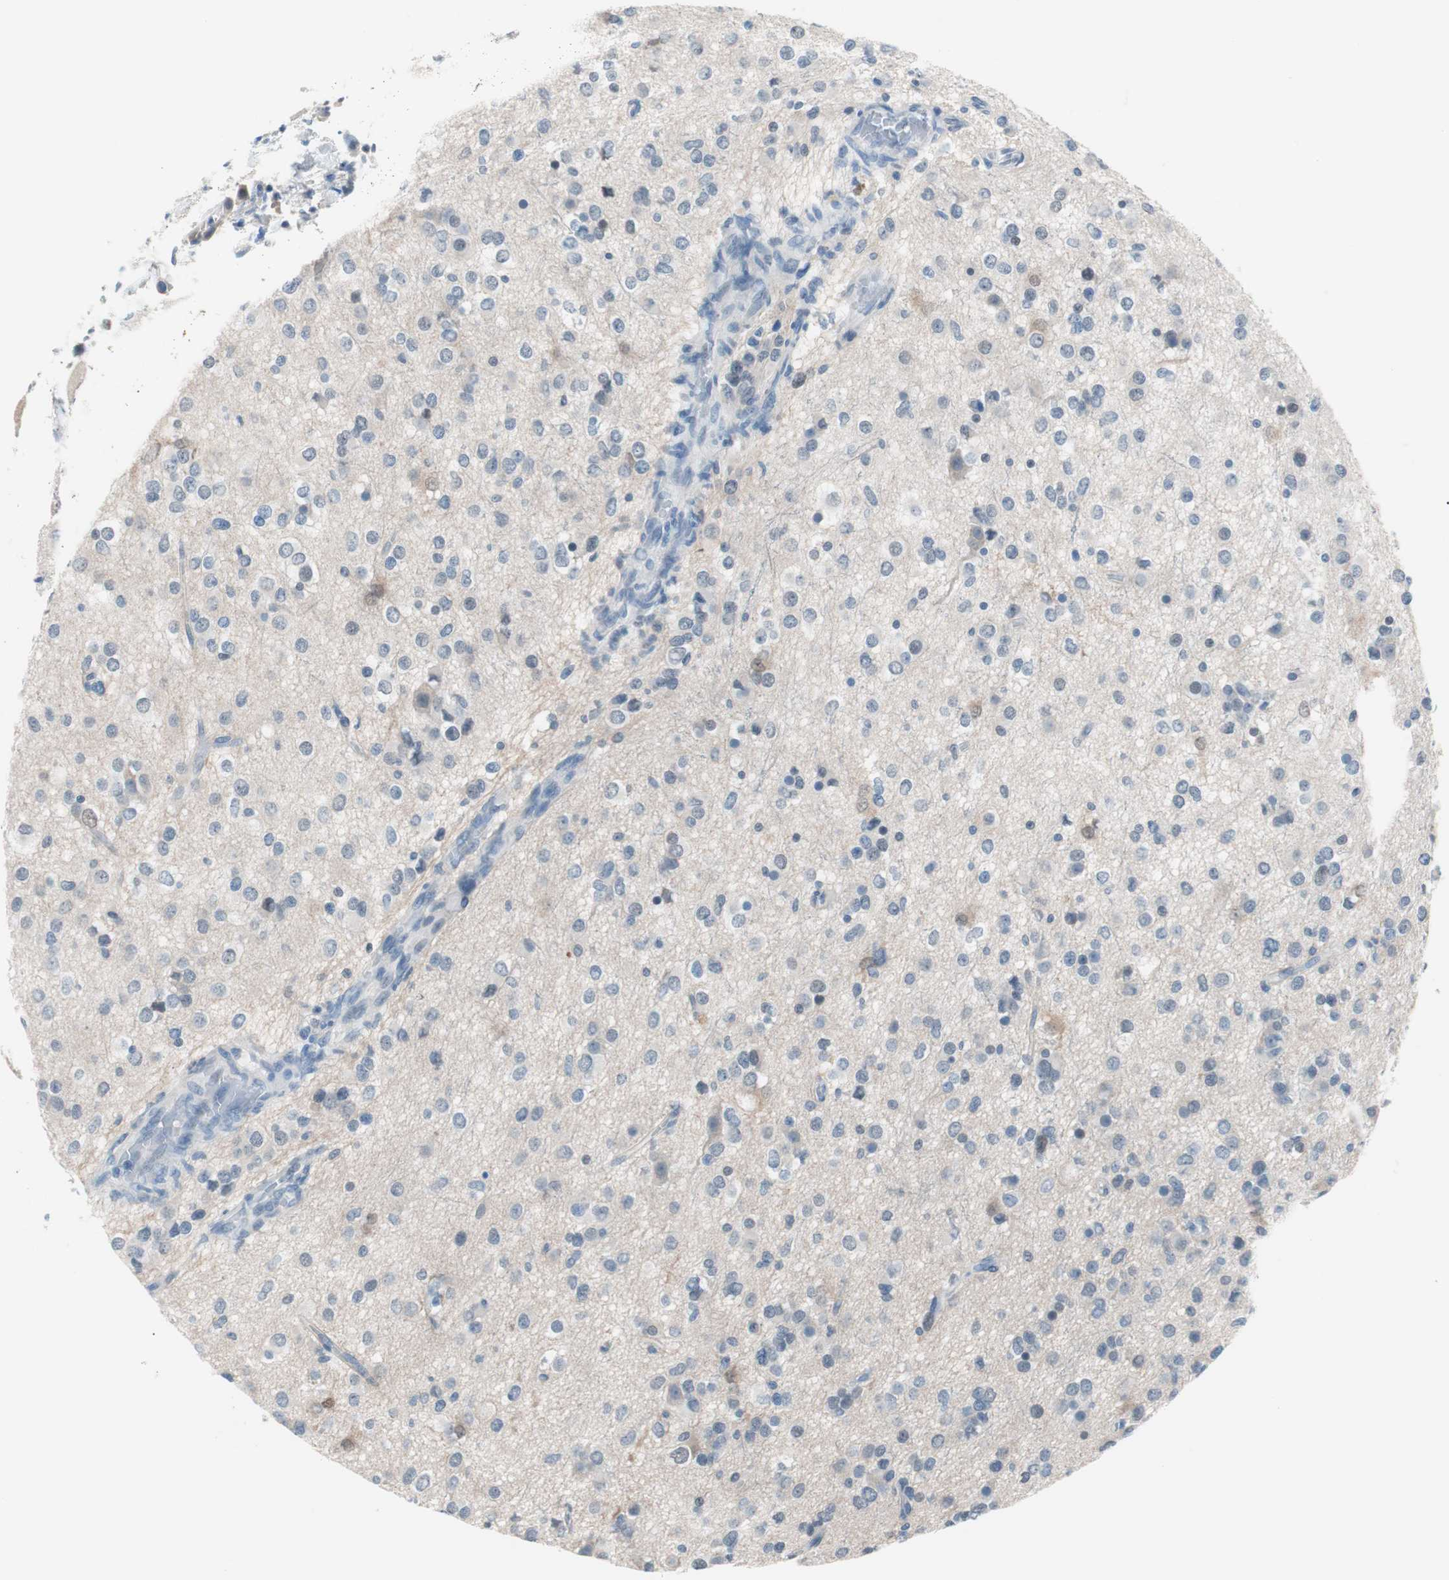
{"staining": {"intensity": "negative", "quantity": "none", "location": "none"}, "tissue": "glioma", "cell_type": "Tumor cells", "image_type": "cancer", "snomed": [{"axis": "morphology", "description": "Glioma, malignant, Low grade"}, {"axis": "topography", "description": "Brain"}], "caption": "The photomicrograph demonstrates no significant positivity in tumor cells of malignant low-grade glioma. (Brightfield microscopy of DAB (3,3'-diaminobenzidine) immunohistochemistry at high magnification).", "gene": "VIL1", "patient": {"sex": "male", "age": 42}}